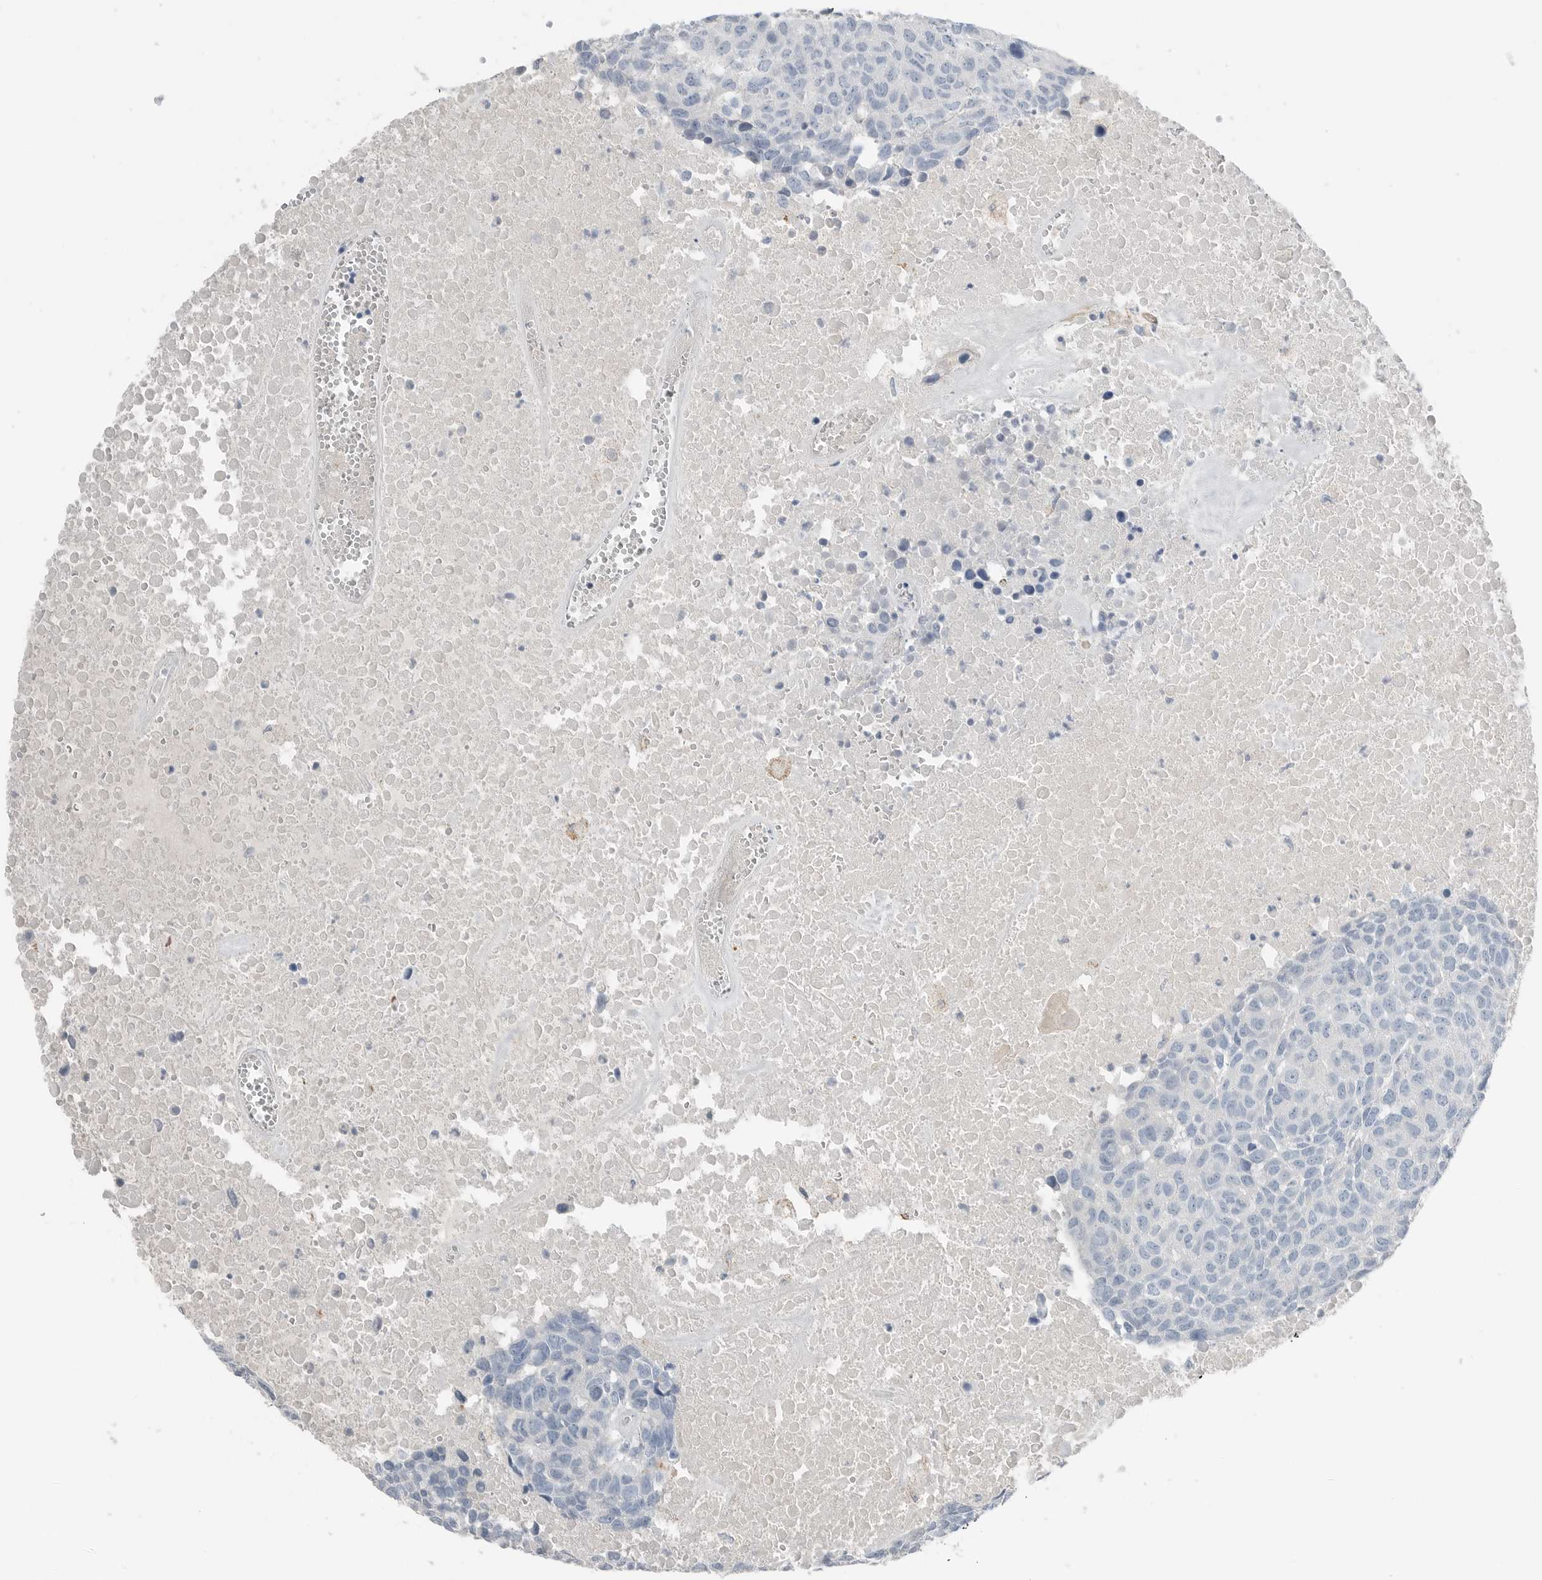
{"staining": {"intensity": "negative", "quantity": "none", "location": "none"}, "tissue": "head and neck cancer", "cell_type": "Tumor cells", "image_type": "cancer", "snomed": [{"axis": "morphology", "description": "Squamous cell carcinoma, NOS"}, {"axis": "topography", "description": "Head-Neck"}], "caption": "Tumor cells are negative for brown protein staining in head and neck cancer (squamous cell carcinoma).", "gene": "SERPINB7", "patient": {"sex": "male", "age": 66}}